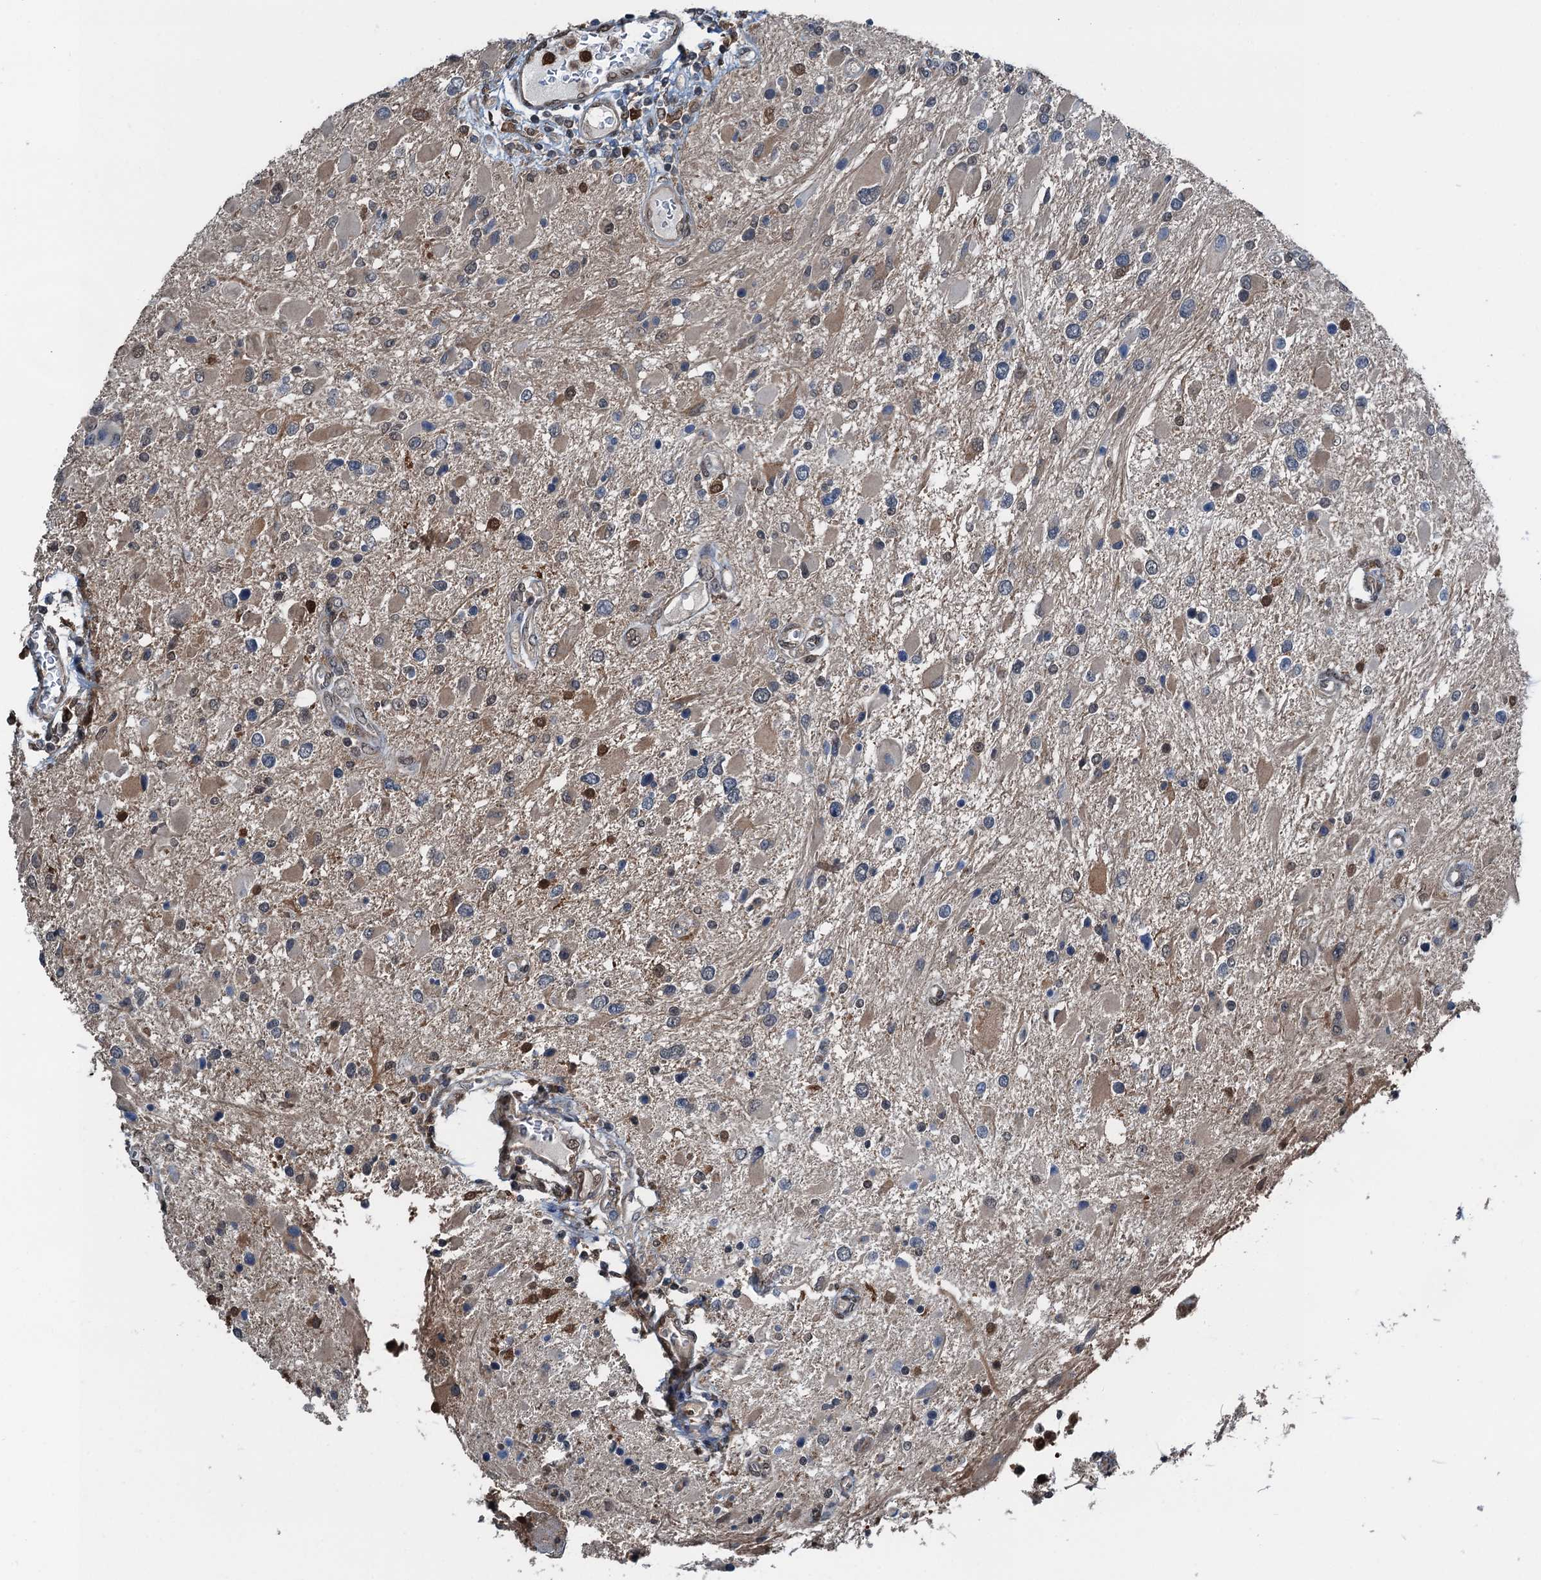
{"staining": {"intensity": "moderate", "quantity": "<25%", "location": "cytoplasmic/membranous"}, "tissue": "glioma", "cell_type": "Tumor cells", "image_type": "cancer", "snomed": [{"axis": "morphology", "description": "Glioma, malignant, High grade"}, {"axis": "topography", "description": "Brain"}], "caption": "The photomicrograph demonstrates staining of glioma, revealing moderate cytoplasmic/membranous protein positivity (brown color) within tumor cells.", "gene": "RNH1", "patient": {"sex": "male", "age": 53}}